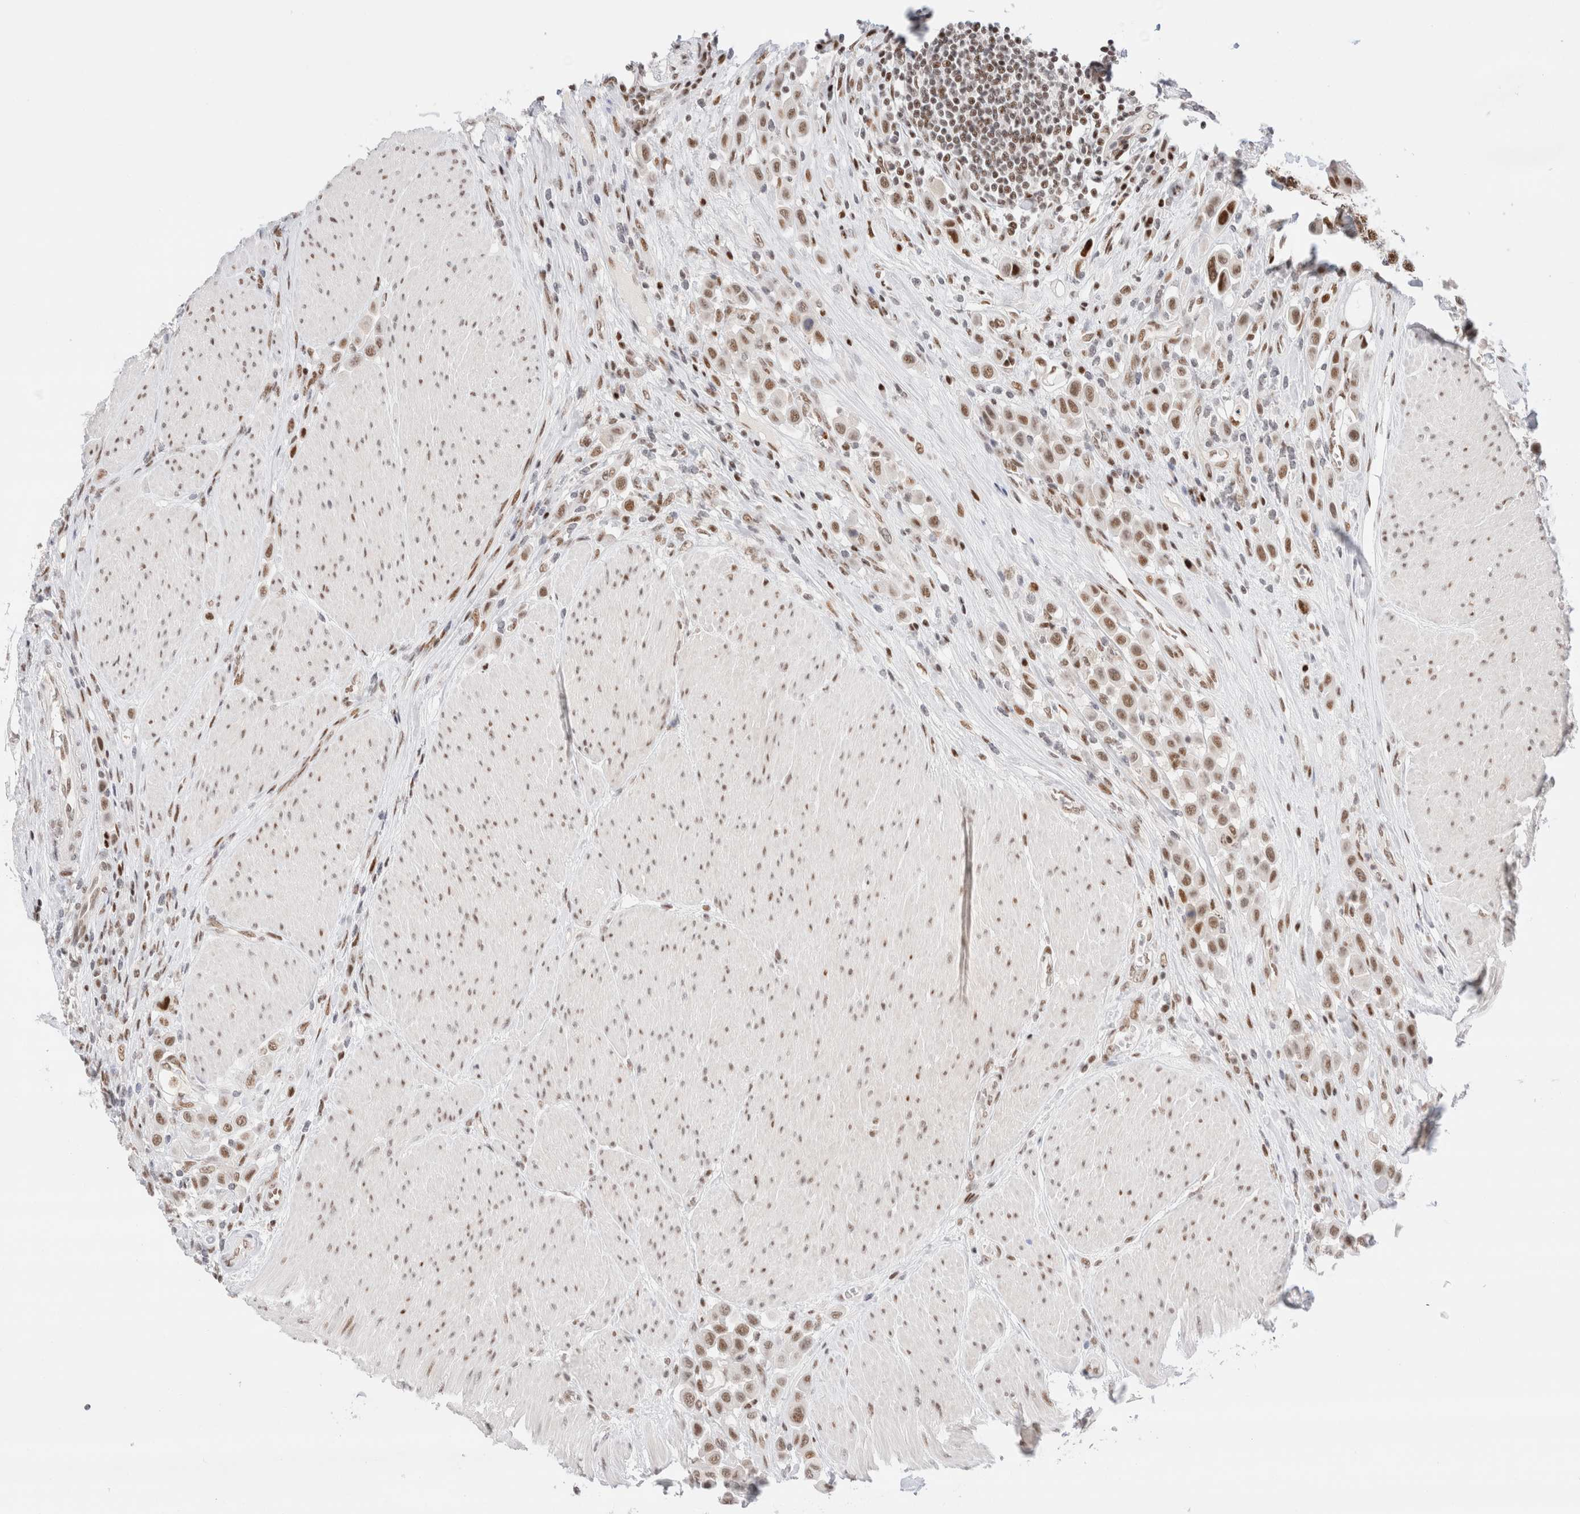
{"staining": {"intensity": "weak", "quantity": ">75%", "location": "nuclear"}, "tissue": "urothelial cancer", "cell_type": "Tumor cells", "image_type": "cancer", "snomed": [{"axis": "morphology", "description": "Urothelial carcinoma, High grade"}, {"axis": "topography", "description": "Urinary bladder"}], "caption": "Approximately >75% of tumor cells in urothelial carcinoma (high-grade) exhibit weak nuclear protein expression as visualized by brown immunohistochemical staining.", "gene": "ZNF282", "patient": {"sex": "male", "age": 50}}